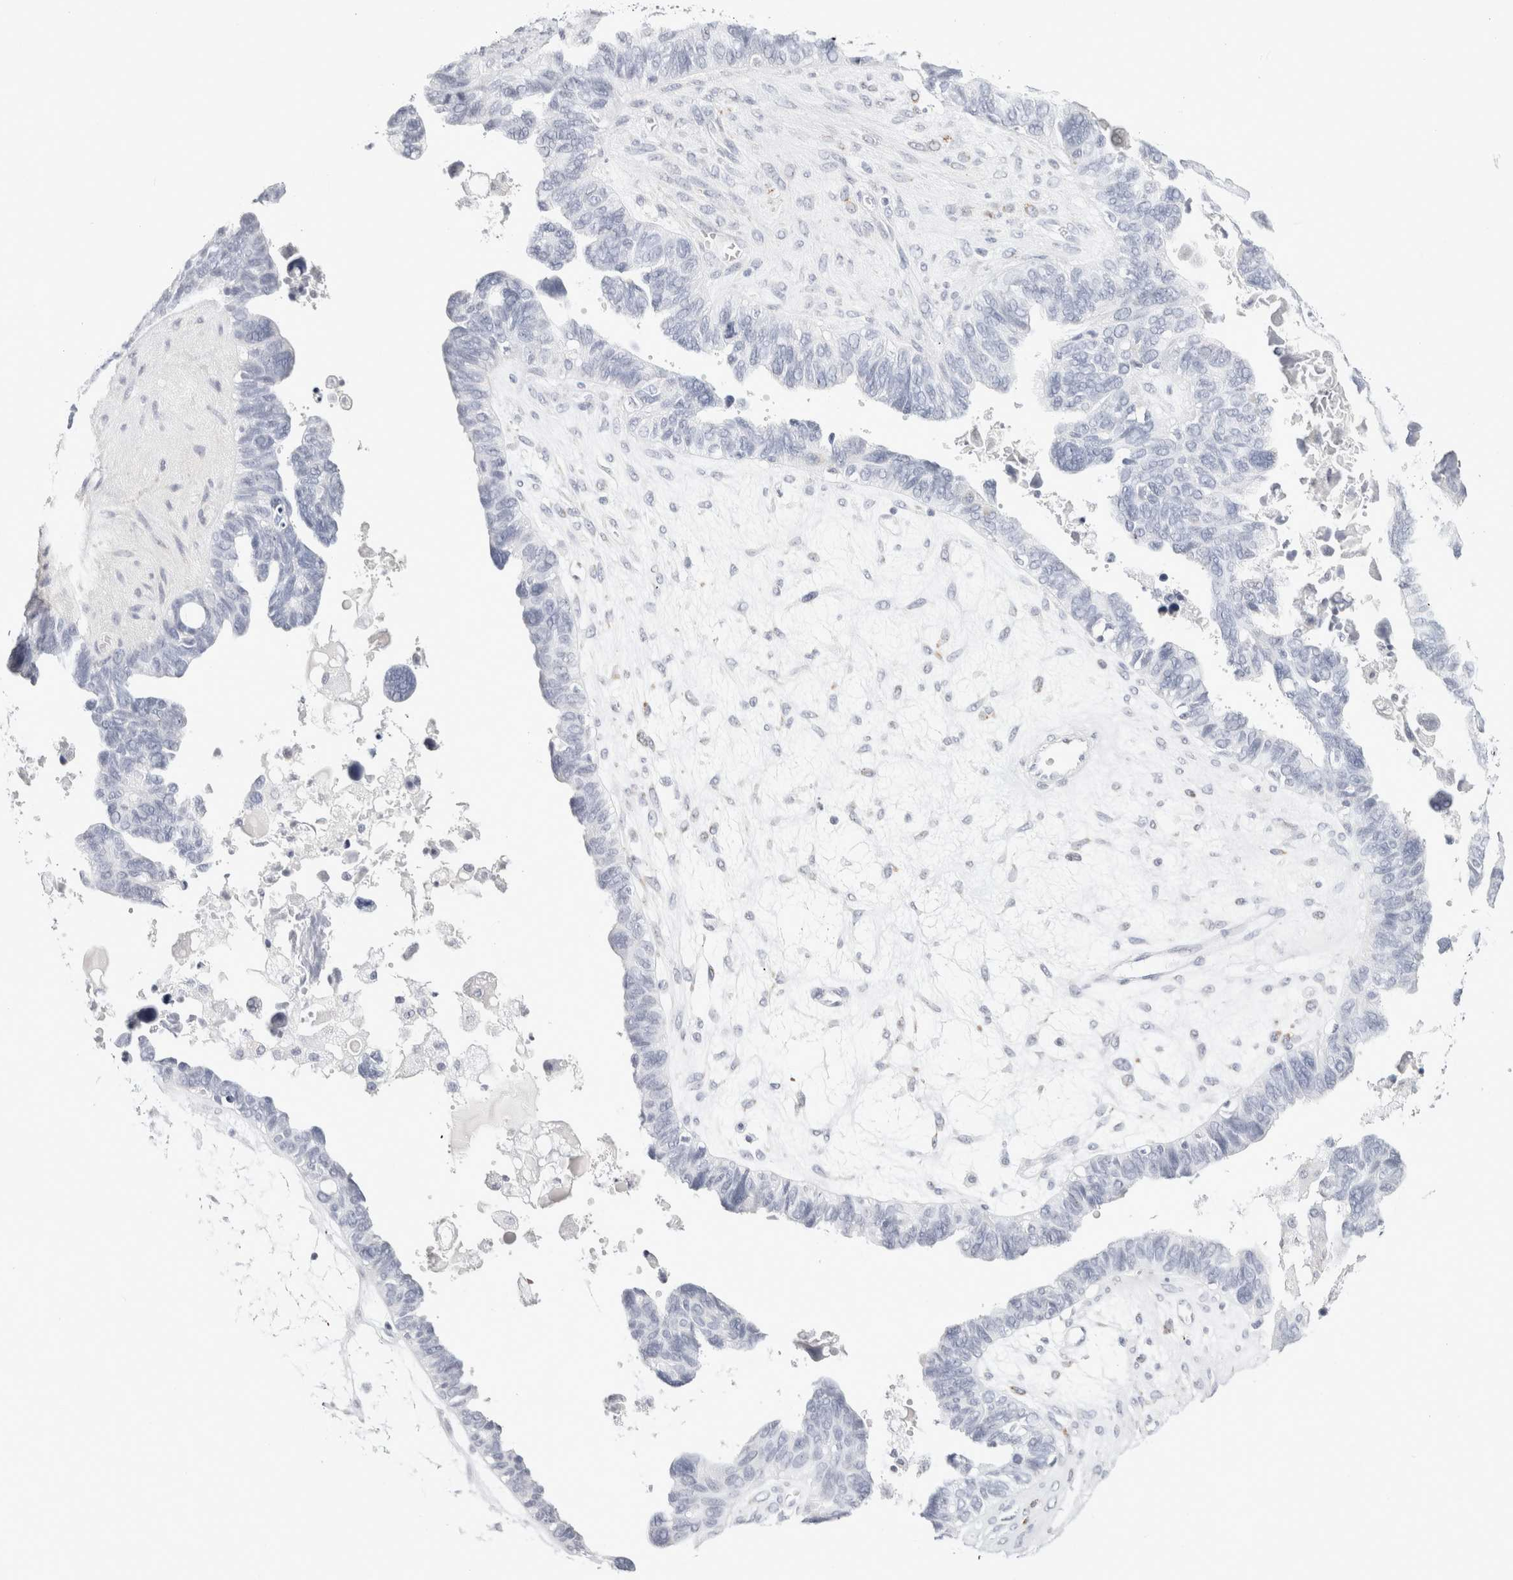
{"staining": {"intensity": "negative", "quantity": "none", "location": "none"}, "tissue": "ovarian cancer", "cell_type": "Tumor cells", "image_type": "cancer", "snomed": [{"axis": "morphology", "description": "Cystadenocarcinoma, serous, NOS"}, {"axis": "topography", "description": "Ovary"}], "caption": "Ovarian cancer (serous cystadenocarcinoma) was stained to show a protein in brown. There is no significant staining in tumor cells.", "gene": "GARIN1A", "patient": {"sex": "female", "age": 79}}